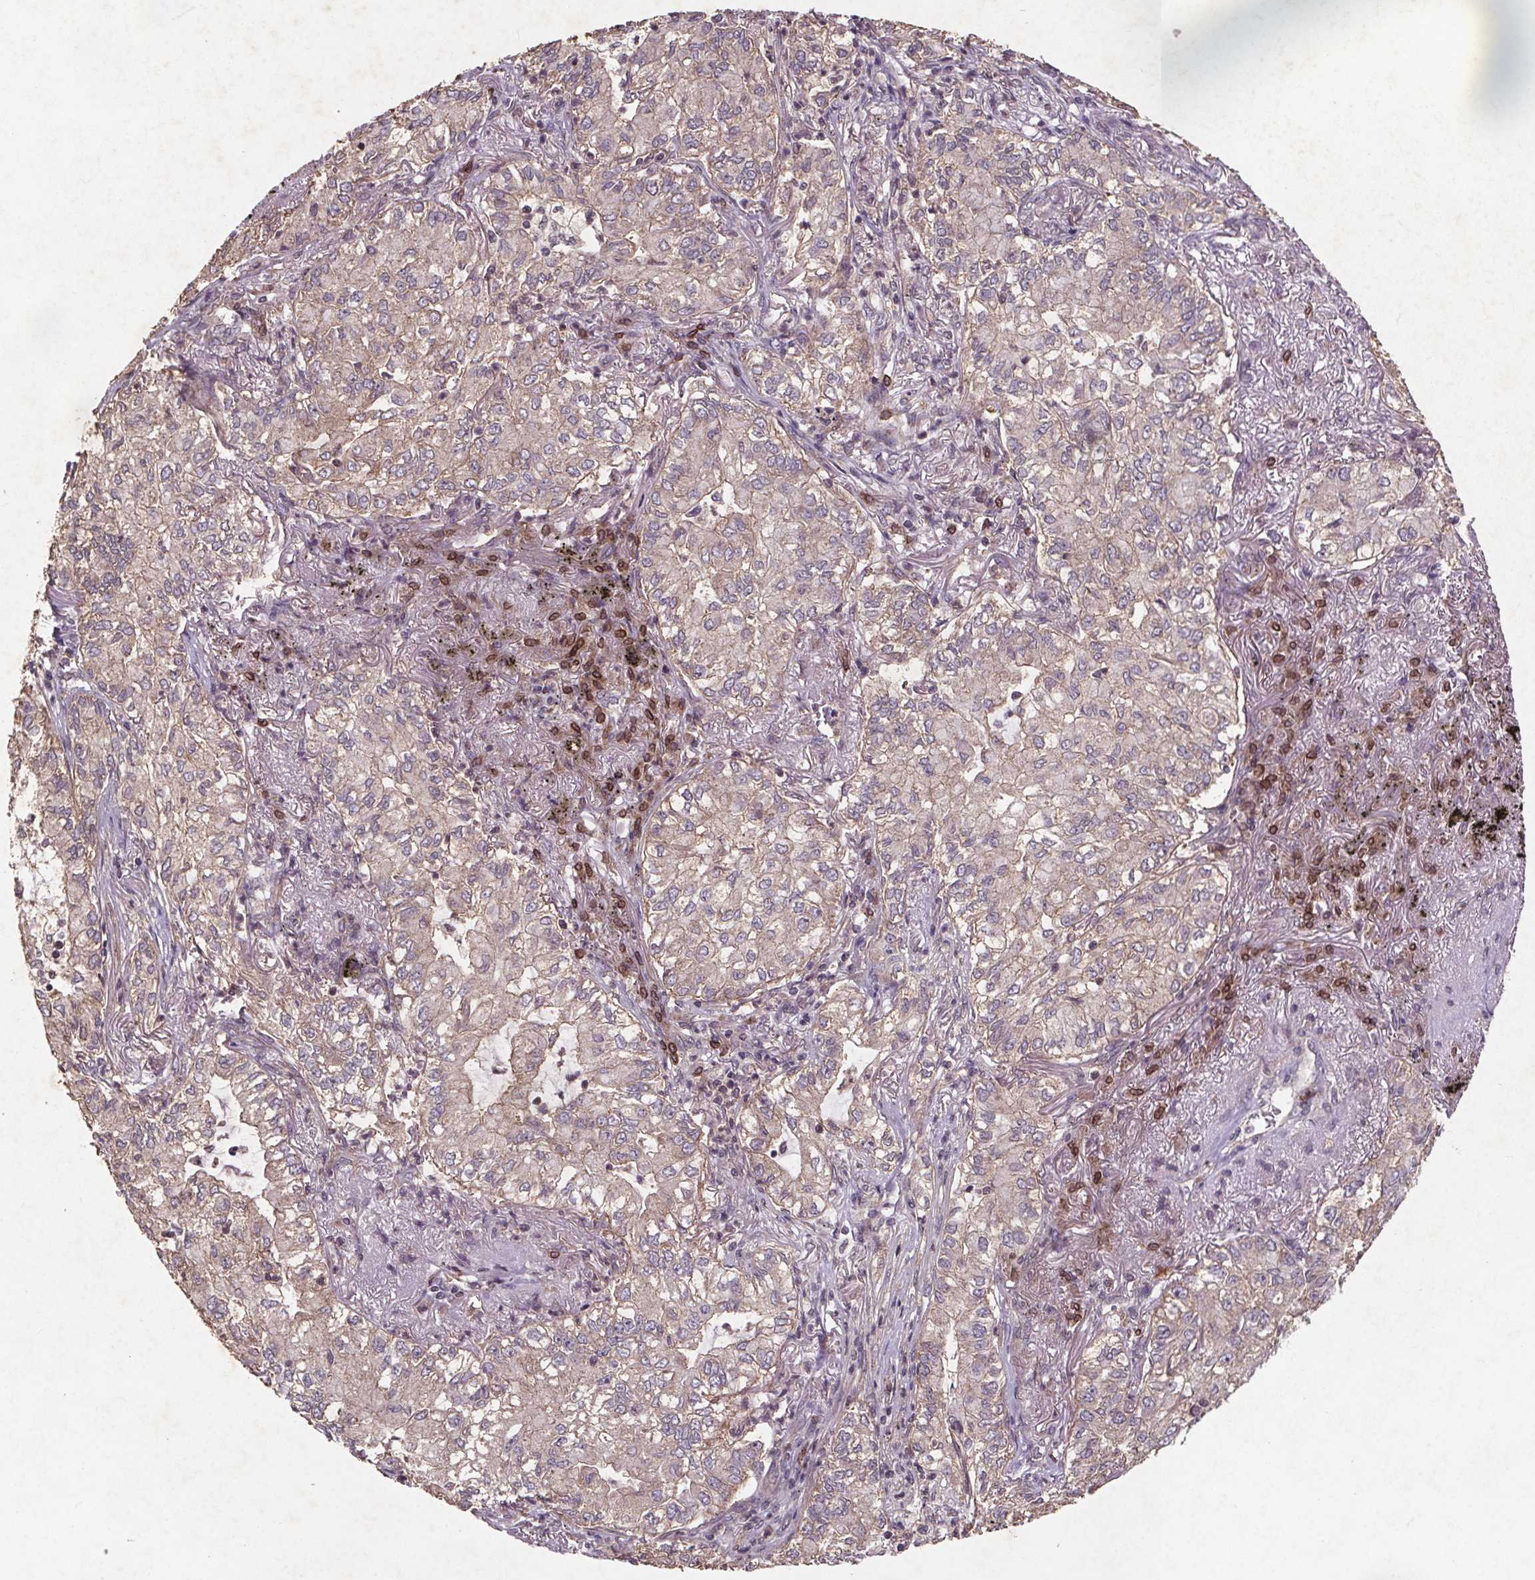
{"staining": {"intensity": "weak", "quantity": "25%-75%", "location": "cytoplasmic/membranous"}, "tissue": "lung cancer", "cell_type": "Tumor cells", "image_type": "cancer", "snomed": [{"axis": "morphology", "description": "Adenocarcinoma, NOS"}, {"axis": "topography", "description": "Lung"}], "caption": "About 25%-75% of tumor cells in human lung adenocarcinoma show weak cytoplasmic/membranous protein expression as visualized by brown immunohistochemical staining.", "gene": "STRN3", "patient": {"sex": "female", "age": 73}}